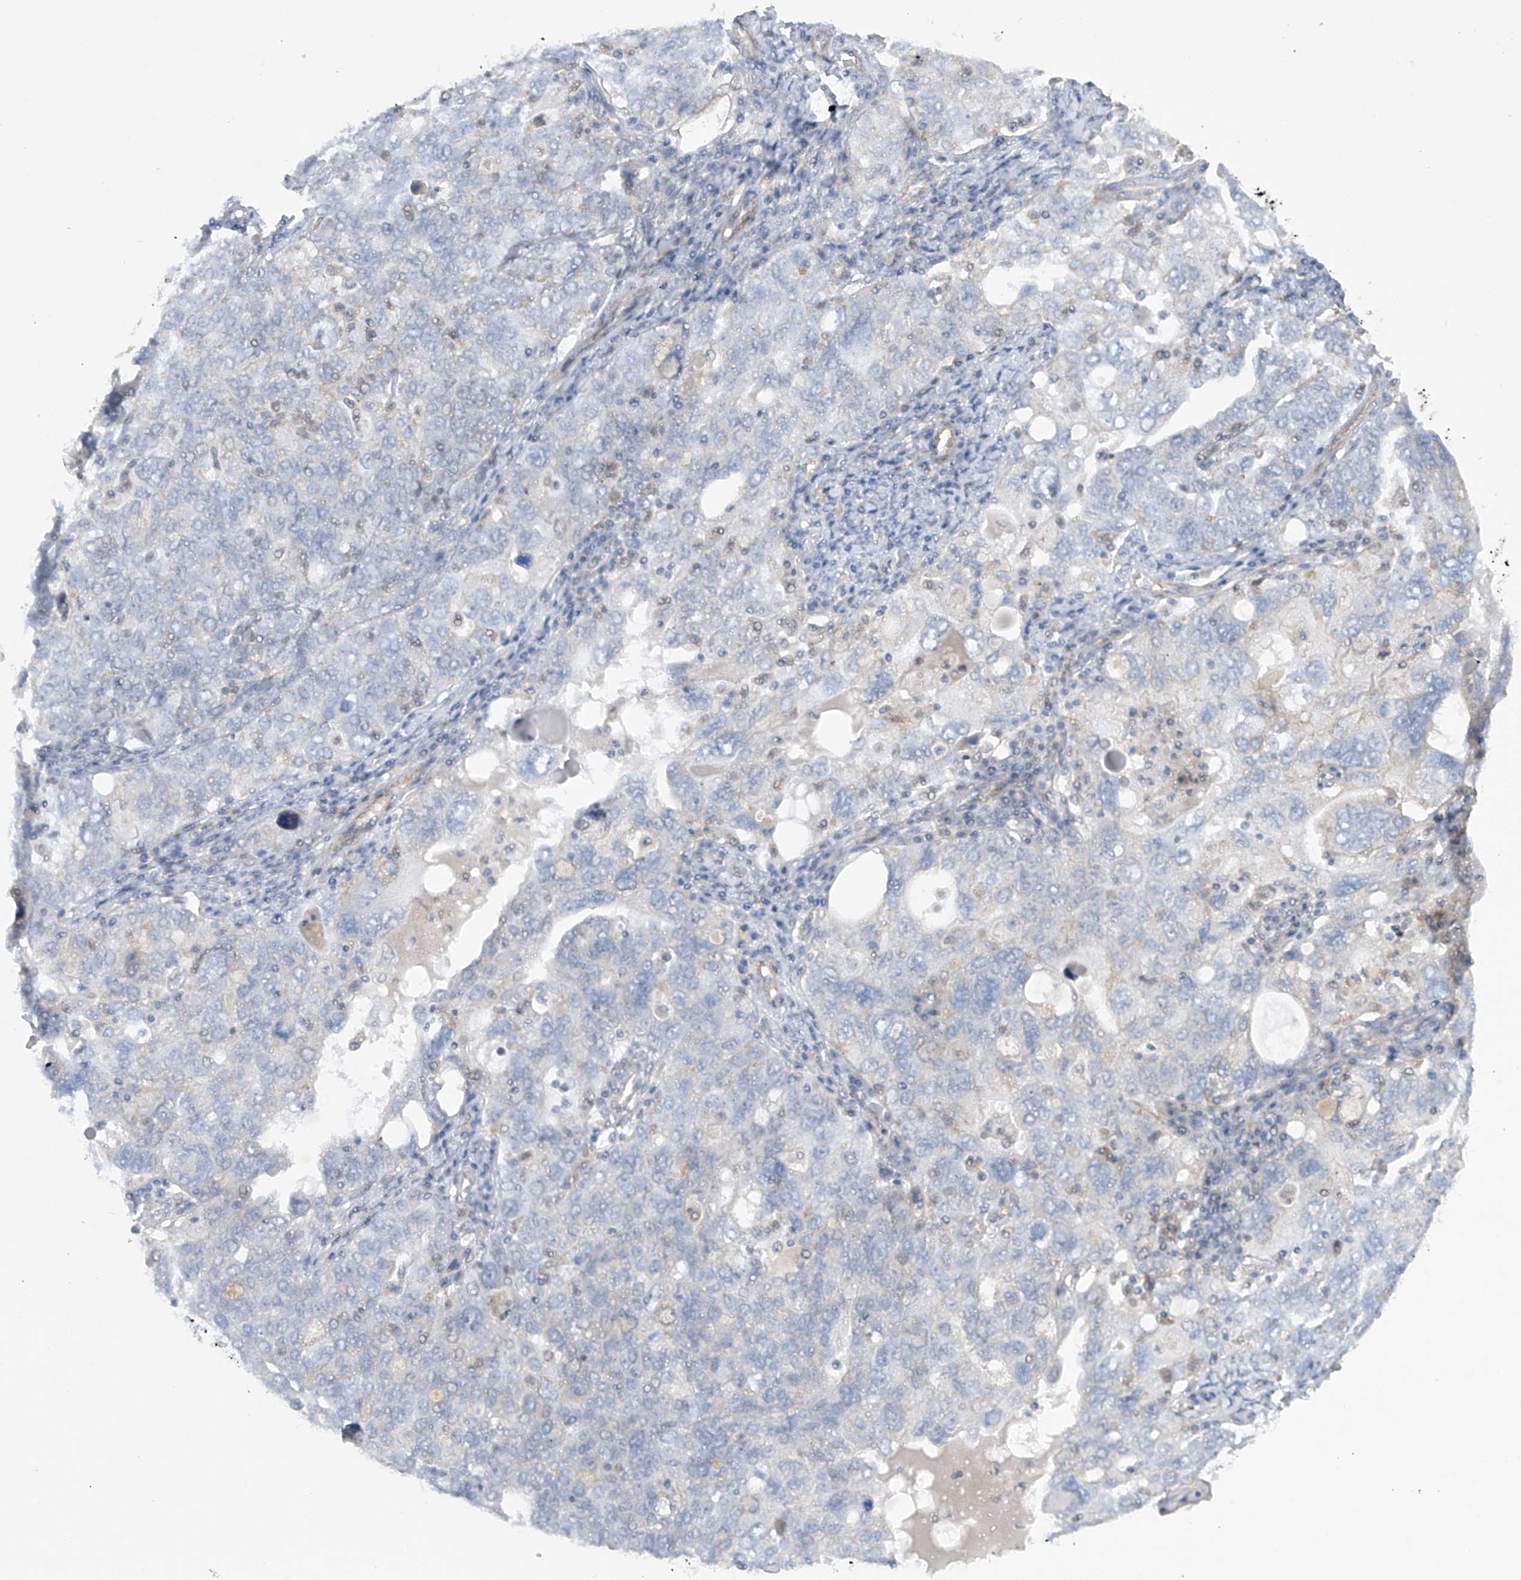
{"staining": {"intensity": "negative", "quantity": "none", "location": "none"}, "tissue": "ovarian cancer", "cell_type": "Tumor cells", "image_type": "cancer", "snomed": [{"axis": "morphology", "description": "Carcinoma, endometroid"}, {"axis": "topography", "description": "Ovary"}], "caption": "This micrograph is of ovarian endometroid carcinoma stained with immunohistochemistry to label a protein in brown with the nuclei are counter-stained blue. There is no expression in tumor cells. Brightfield microscopy of immunohistochemistry (IHC) stained with DAB (brown) and hematoxylin (blue), captured at high magnification.", "gene": "ZNF490", "patient": {"sex": "female", "age": 62}}